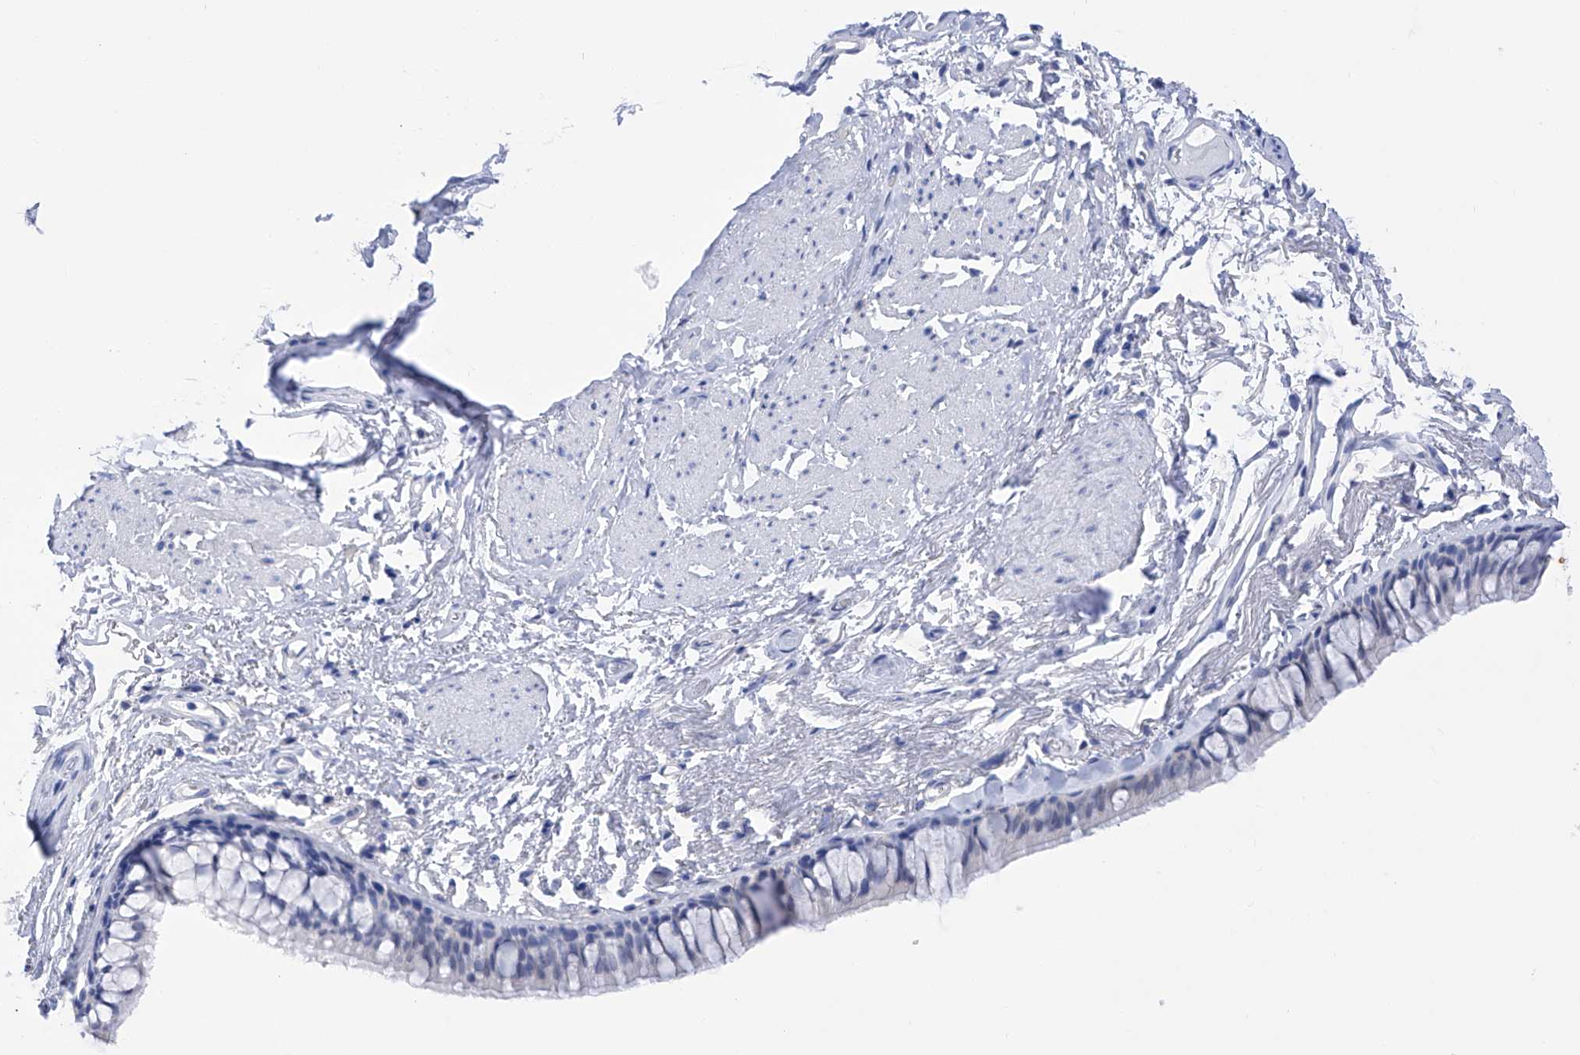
{"staining": {"intensity": "weak", "quantity": "<25%", "location": "cytoplasmic/membranous"}, "tissue": "bronchus", "cell_type": "Respiratory epithelial cells", "image_type": "normal", "snomed": [{"axis": "morphology", "description": "Normal tissue, NOS"}, {"axis": "topography", "description": "Cartilage tissue"}, {"axis": "topography", "description": "Bronchus"}], "caption": "Immunohistochemistry histopathology image of benign bronchus: human bronchus stained with DAB exhibits no significant protein staining in respiratory epithelial cells. (DAB (3,3'-diaminobenzidine) IHC with hematoxylin counter stain).", "gene": "FLG", "patient": {"sex": "female", "age": 73}}